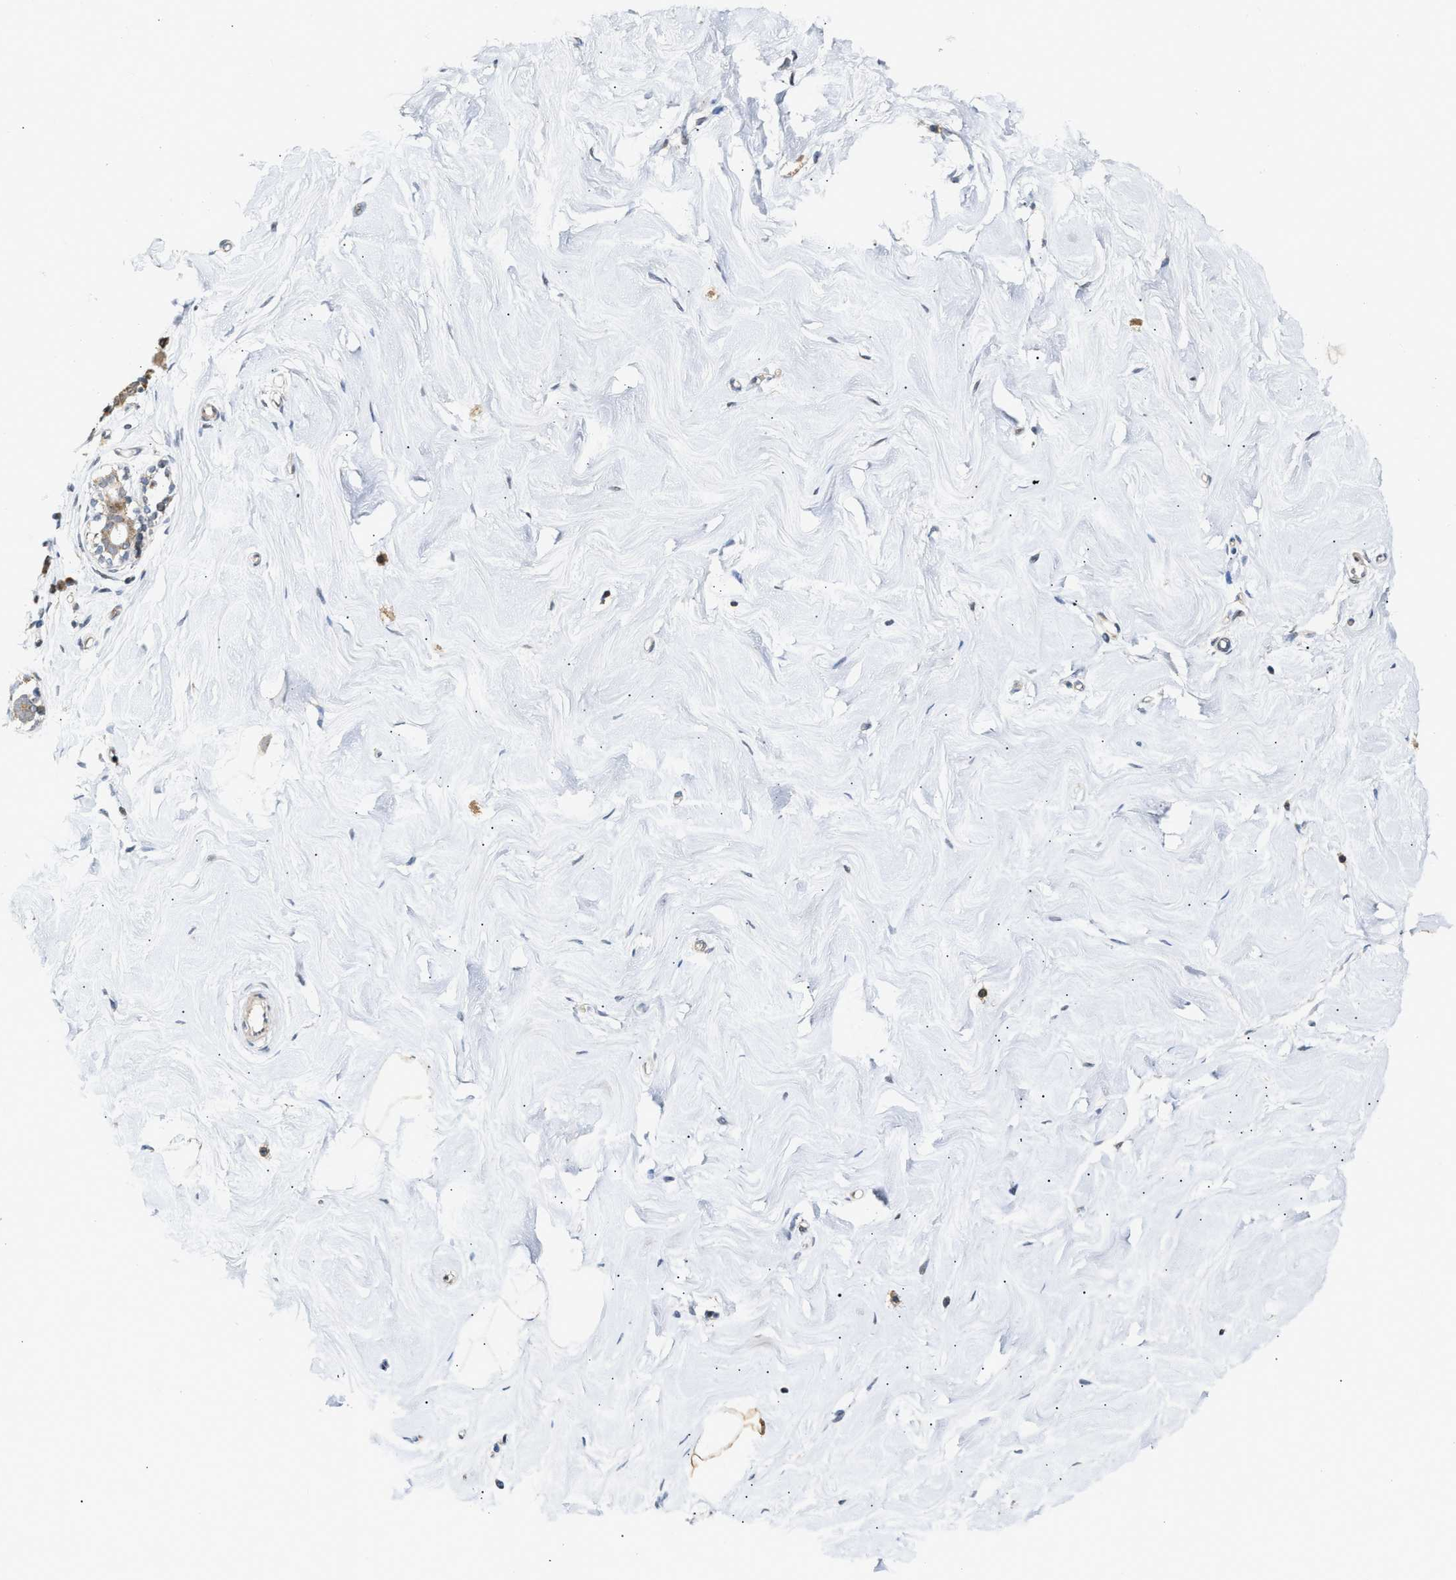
{"staining": {"intensity": "negative", "quantity": "none", "location": "none"}, "tissue": "breast", "cell_type": "Adipocytes", "image_type": "normal", "snomed": [{"axis": "morphology", "description": "Normal tissue, NOS"}, {"axis": "topography", "description": "Breast"}], "caption": "The micrograph displays no significant expression in adipocytes of breast. (Brightfield microscopy of DAB immunohistochemistry (IHC) at high magnification).", "gene": "DEPTOR", "patient": {"sex": "female", "age": 23}}